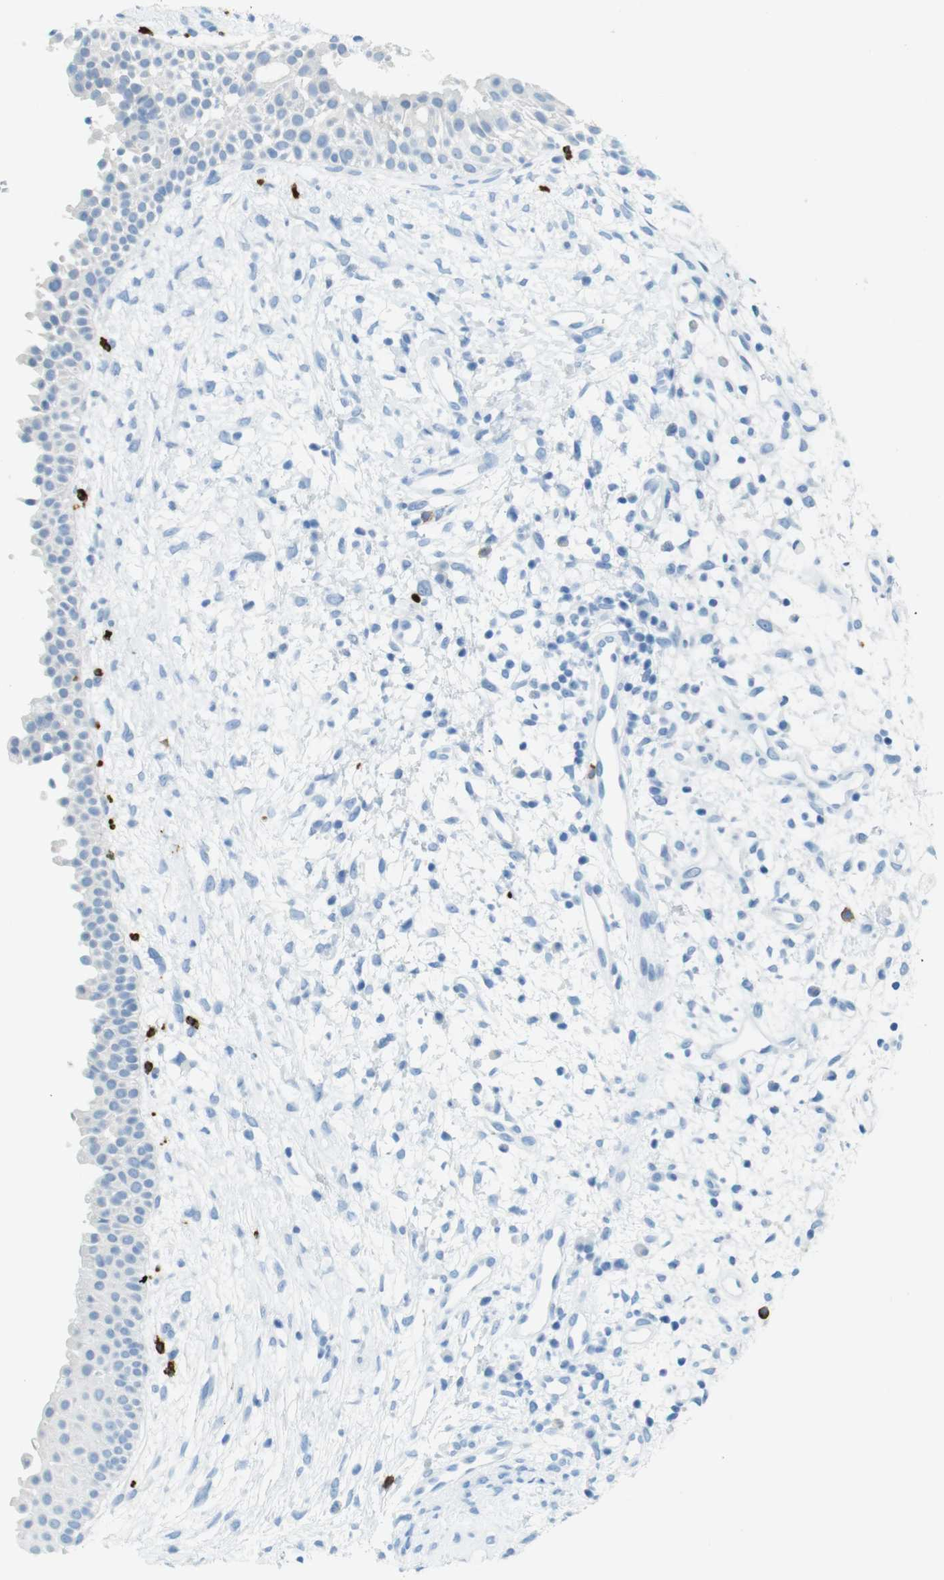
{"staining": {"intensity": "negative", "quantity": "none", "location": "none"}, "tissue": "nasopharynx", "cell_type": "Respiratory epithelial cells", "image_type": "normal", "snomed": [{"axis": "morphology", "description": "Normal tissue, NOS"}, {"axis": "topography", "description": "Nasopharynx"}], "caption": "An image of nasopharynx stained for a protein reveals no brown staining in respiratory epithelial cells. (IHC, brightfield microscopy, high magnification).", "gene": "MCEMP1", "patient": {"sex": "male", "age": 22}}